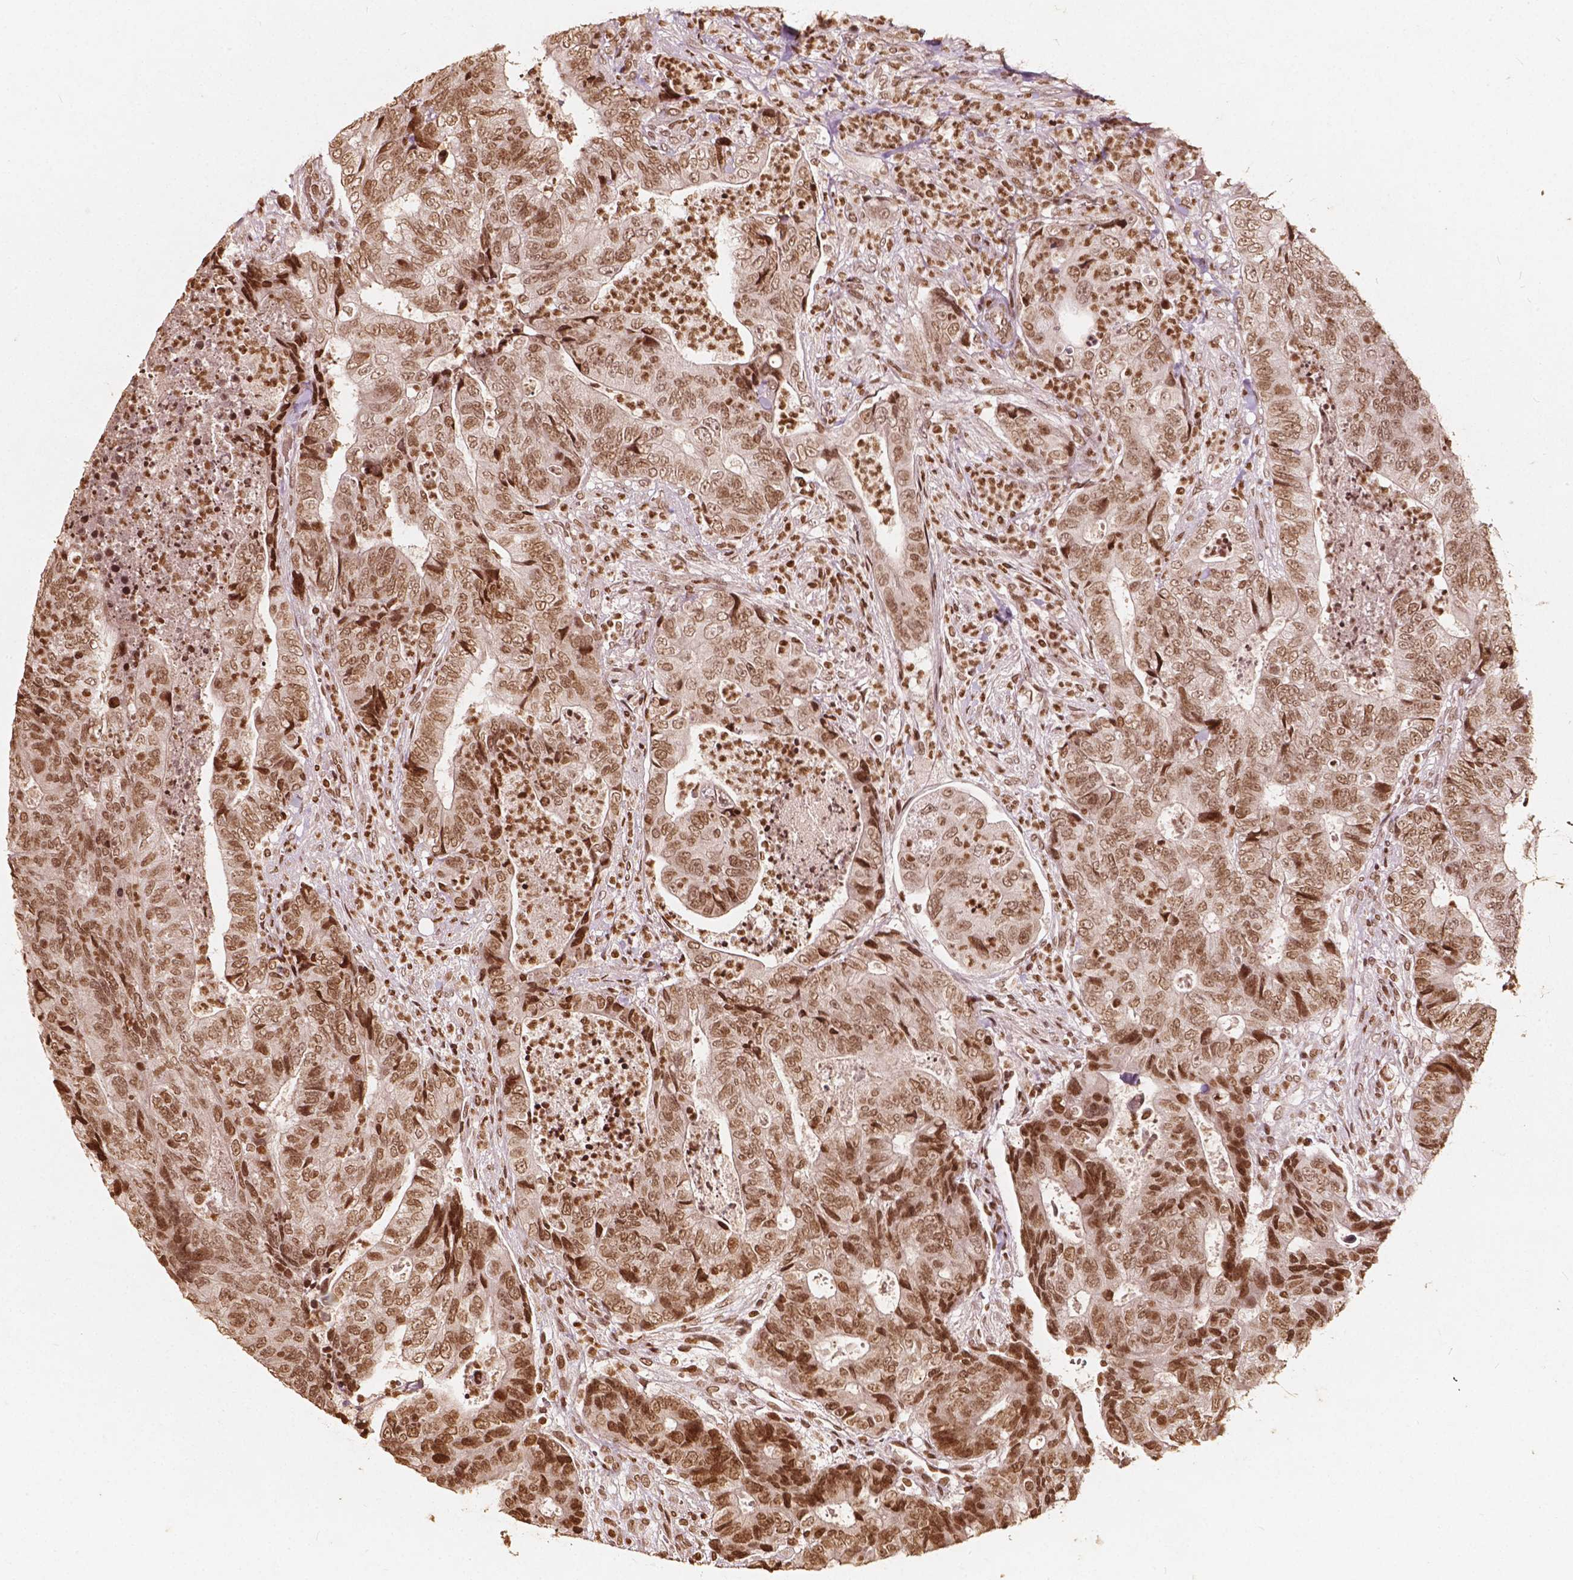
{"staining": {"intensity": "moderate", "quantity": ">75%", "location": "nuclear"}, "tissue": "colorectal cancer", "cell_type": "Tumor cells", "image_type": "cancer", "snomed": [{"axis": "morphology", "description": "Adenocarcinoma, NOS"}, {"axis": "topography", "description": "Colon"}], "caption": "Tumor cells exhibit medium levels of moderate nuclear positivity in about >75% of cells in human colorectal adenocarcinoma.", "gene": "H3C14", "patient": {"sex": "female", "age": 48}}